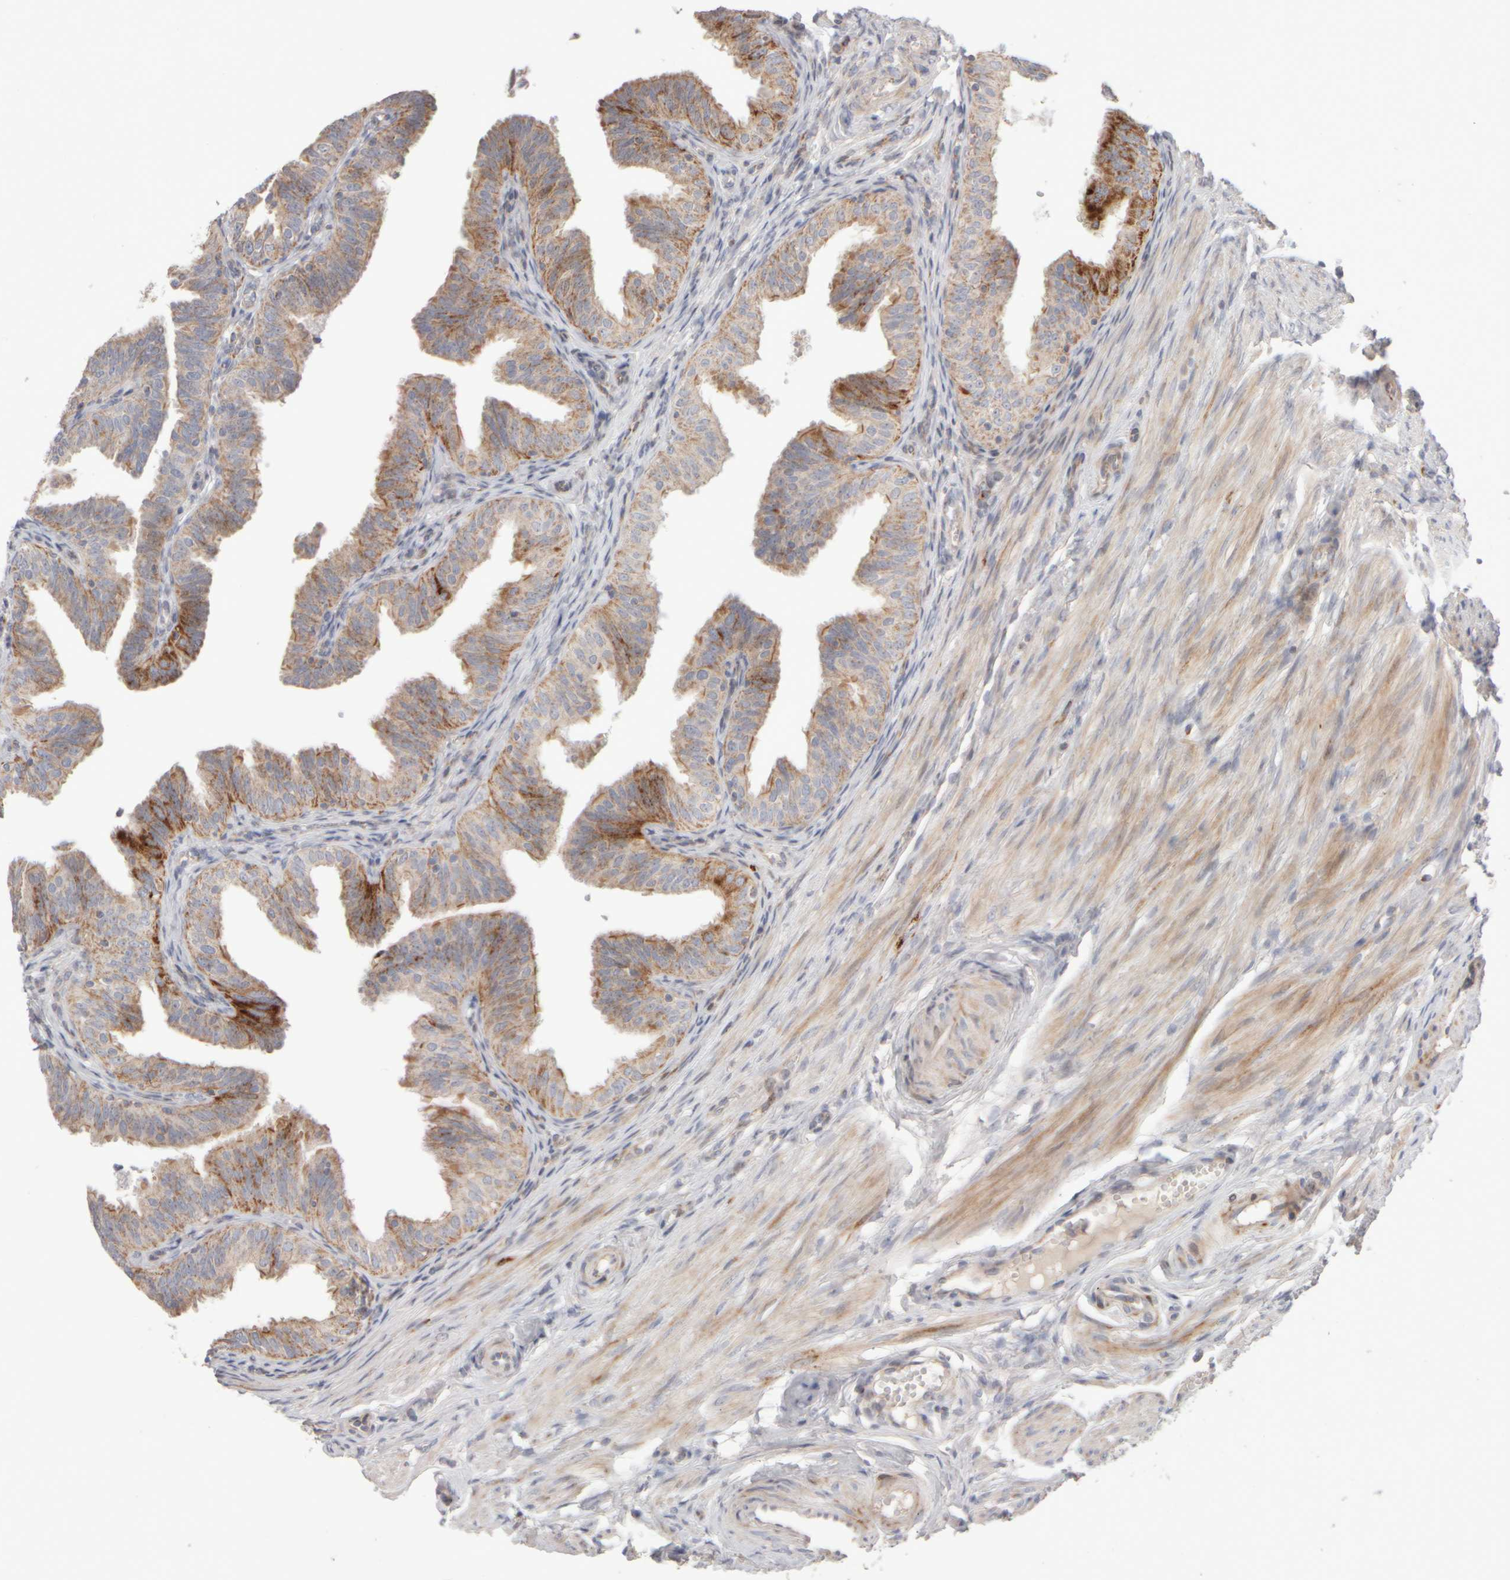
{"staining": {"intensity": "moderate", "quantity": "25%-75%", "location": "cytoplasmic/membranous"}, "tissue": "fallopian tube", "cell_type": "Glandular cells", "image_type": "normal", "snomed": [{"axis": "morphology", "description": "Normal tissue, NOS"}, {"axis": "topography", "description": "Fallopian tube"}], "caption": "Benign fallopian tube exhibits moderate cytoplasmic/membranous staining in approximately 25%-75% of glandular cells, visualized by immunohistochemistry.", "gene": "CHADL", "patient": {"sex": "female", "age": 35}}